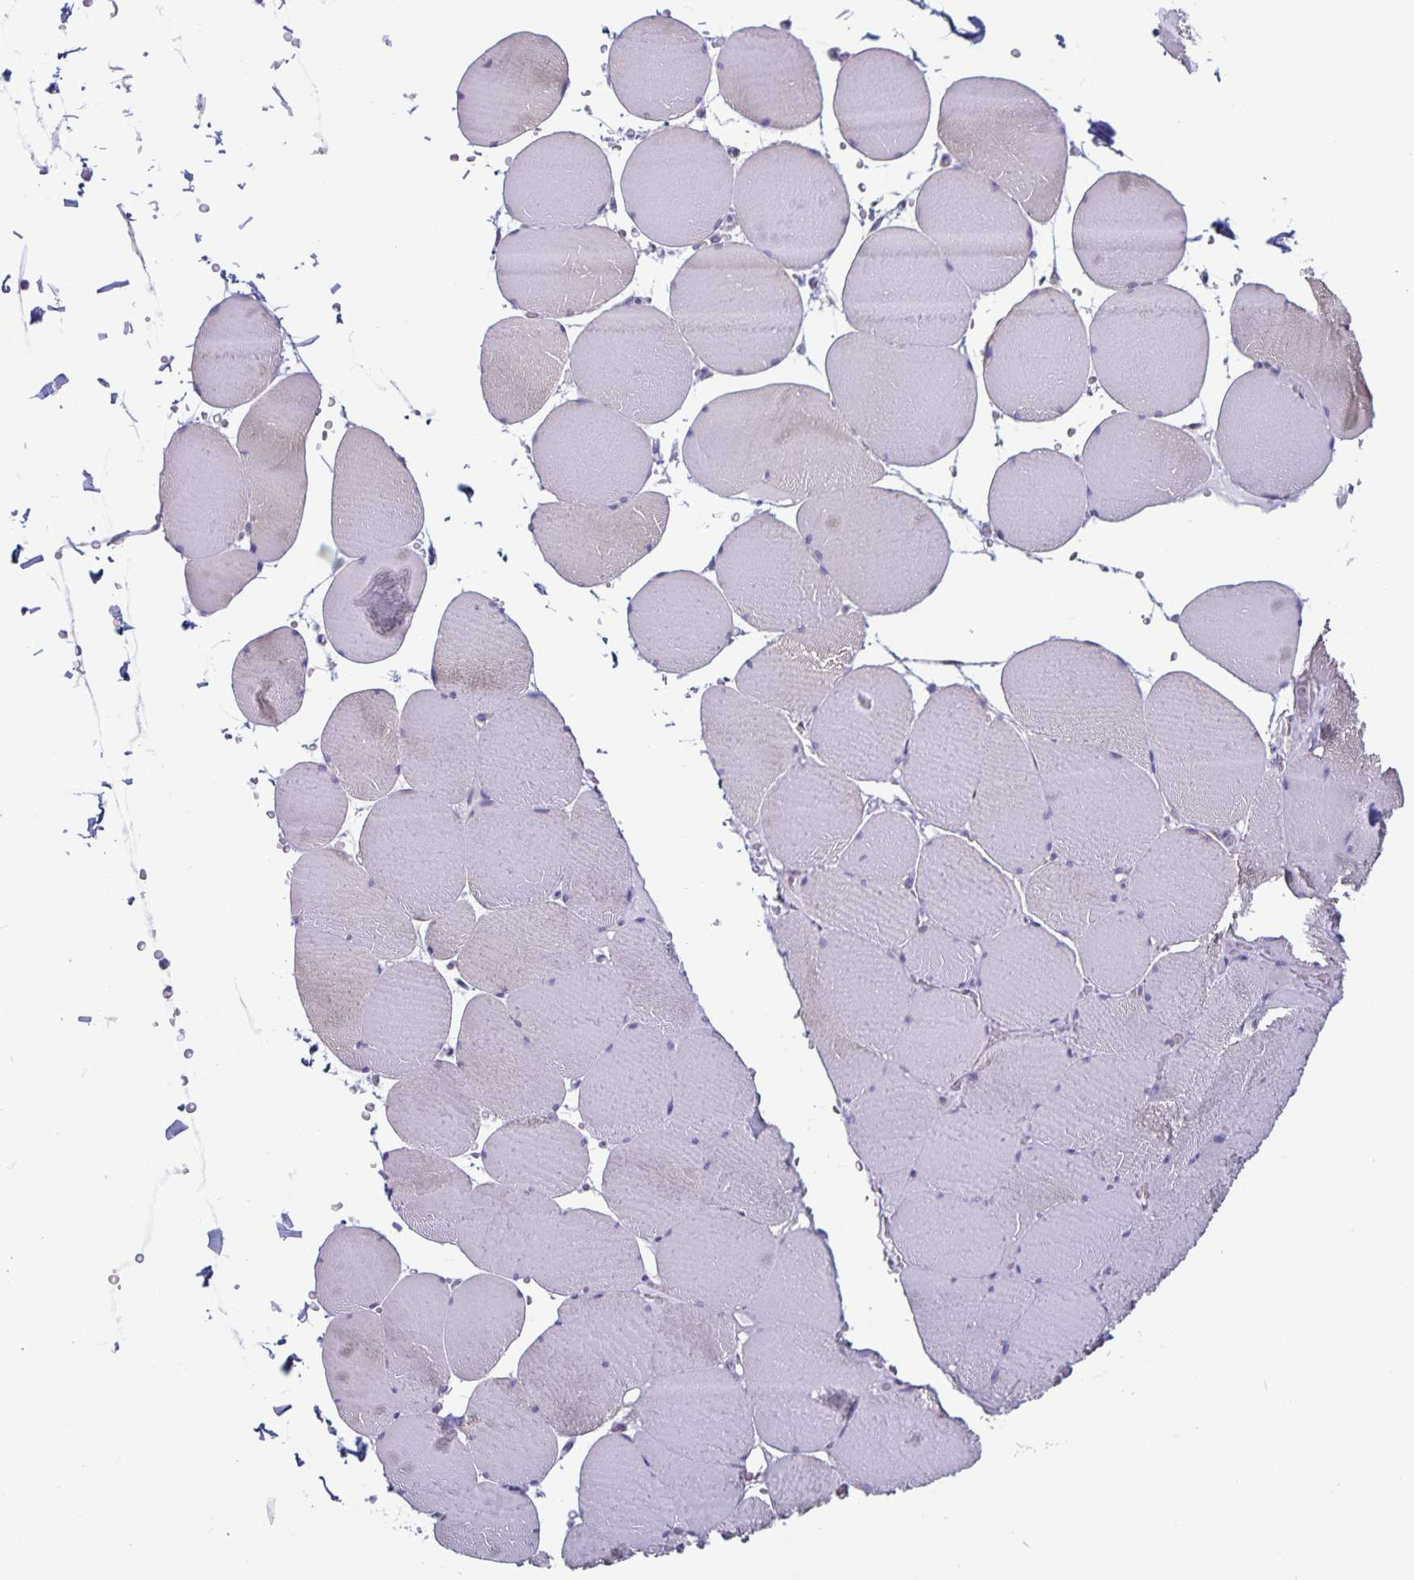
{"staining": {"intensity": "weak", "quantity": "<25%", "location": "cytoplasmic/membranous"}, "tissue": "skeletal muscle", "cell_type": "Myocytes", "image_type": "normal", "snomed": [{"axis": "morphology", "description": "Normal tissue, NOS"}, {"axis": "topography", "description": "Skeletal muscle"}, {"axis": "topography", "description": "Head-Neck"}], "caption": "DAB (3,3'-diaminobenzidine) immunohistochemical staining of benign skeletal muscle displays no significant positivity in myocytes.", "gene": "PLCB3", "patient": {"sex": "male", "age": 66}}